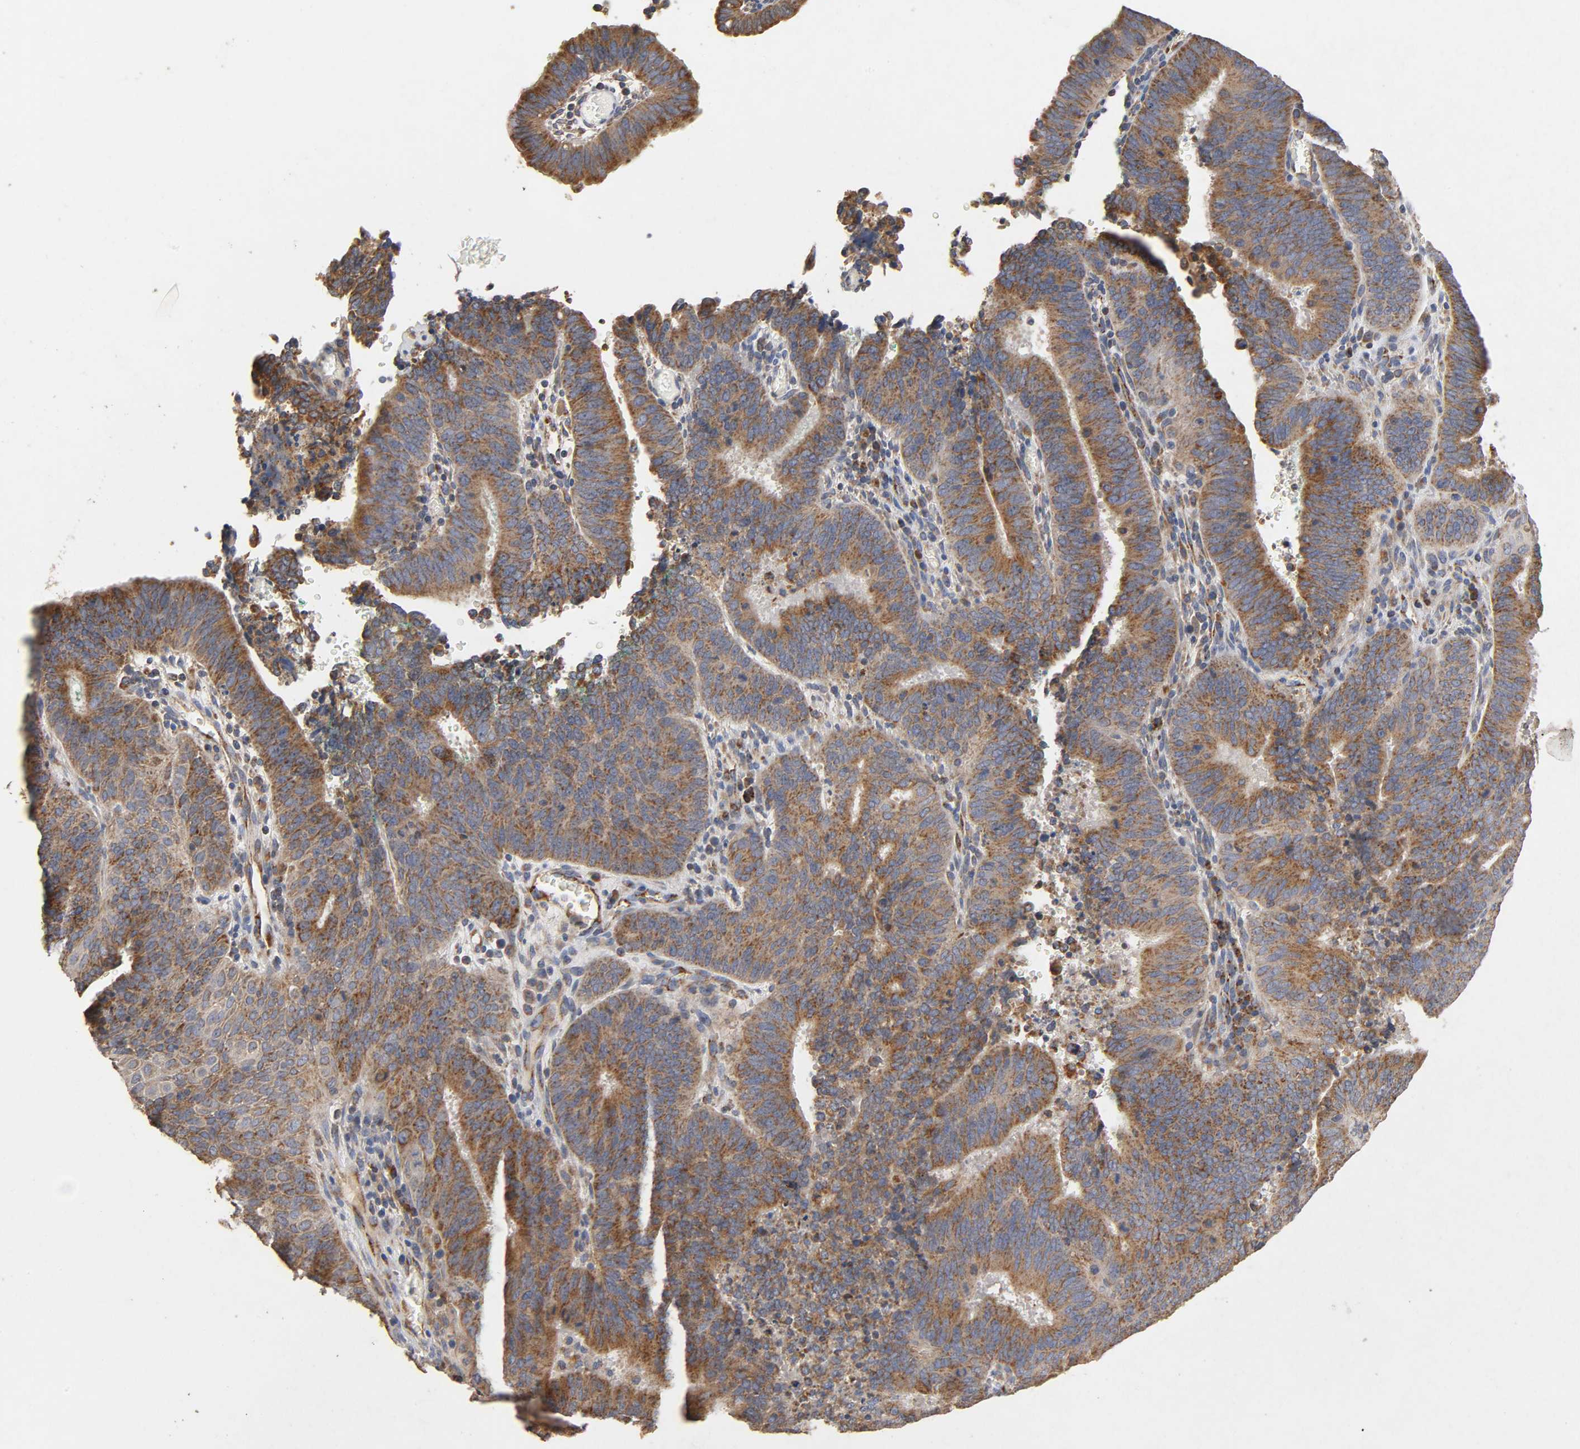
{"staining": {"intensity": "moderate", "quantity": ">75%", "location": "cytoplasmic/membranous"}, "tissue": "cervical cancer", "cell_type": "Tumor cells", "image_type": "cancer", "snomed": [{"axis": "morphology", "description": "Adenocarcinoma, NOS"}, {"axis": "topography", "description": "Cervix"}], "caption": "This photomicrograph reveals IHC staining of cervical adenocarcinoma, with medium moderate cytoplasmic/membranous staining in approximately >75% of tumor cells.", "gene": "NDUFS3", "patient": {"sex": "female", "age": 44}}